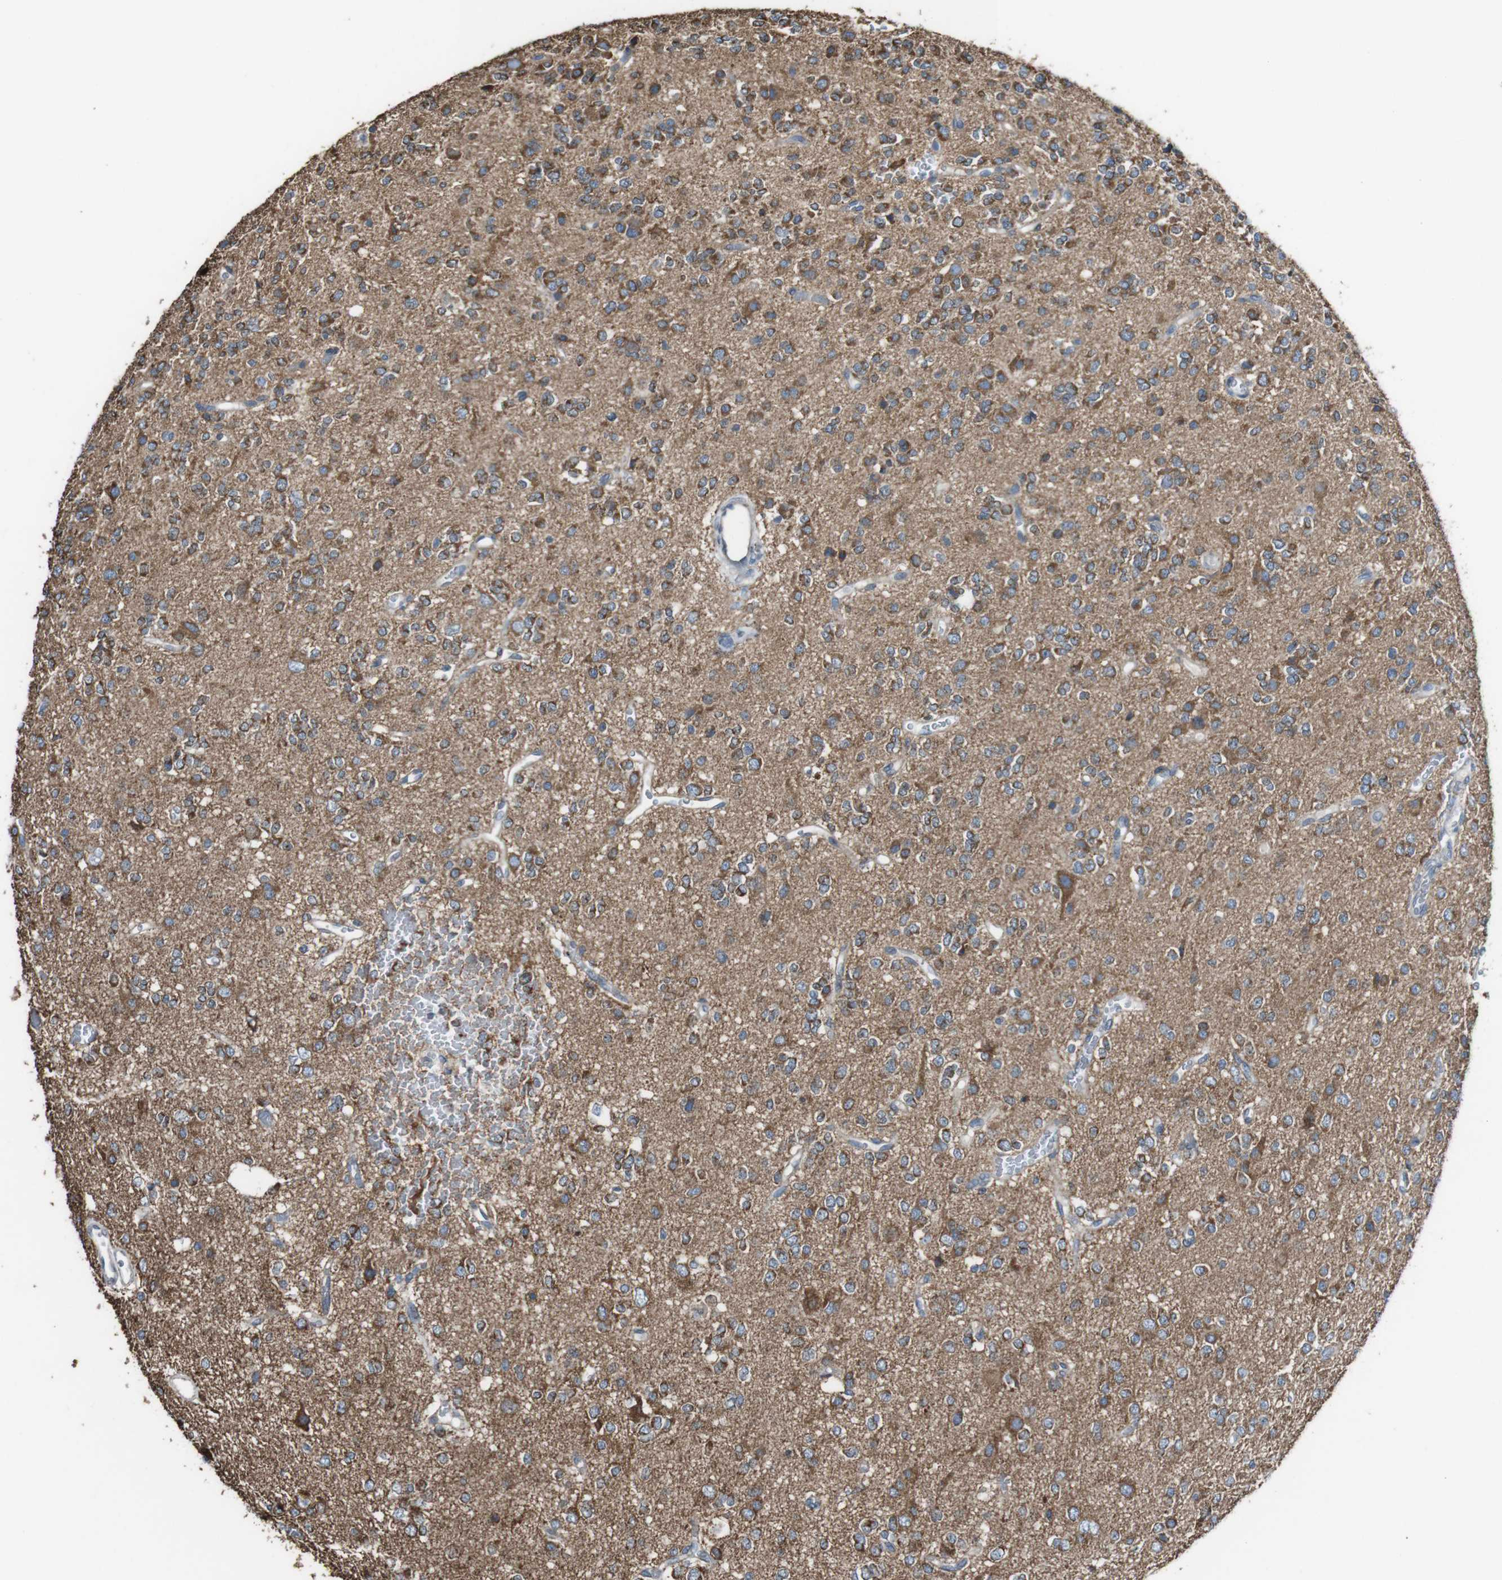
{"staining": {"intensity": "moderate", "quantity": ">75%", "location": "cytoplasmic/membranous"}, "tissue": "glioma", "cell_type": "Tumor cells", "image_type": "cancer", "snomed": [{"axis": "morphology", "description": "Glioma, malignant, Low grade"}, {"axis": "topography", "description": "Brain"}], "caption": "Glioma stained for a protein (brown) reveals moderate cytoplasmic/membranous positive positivity in approximately >75% of tumor cells.", "gene": "CISD2", "patient": {"sex": "male", "age": 38}}